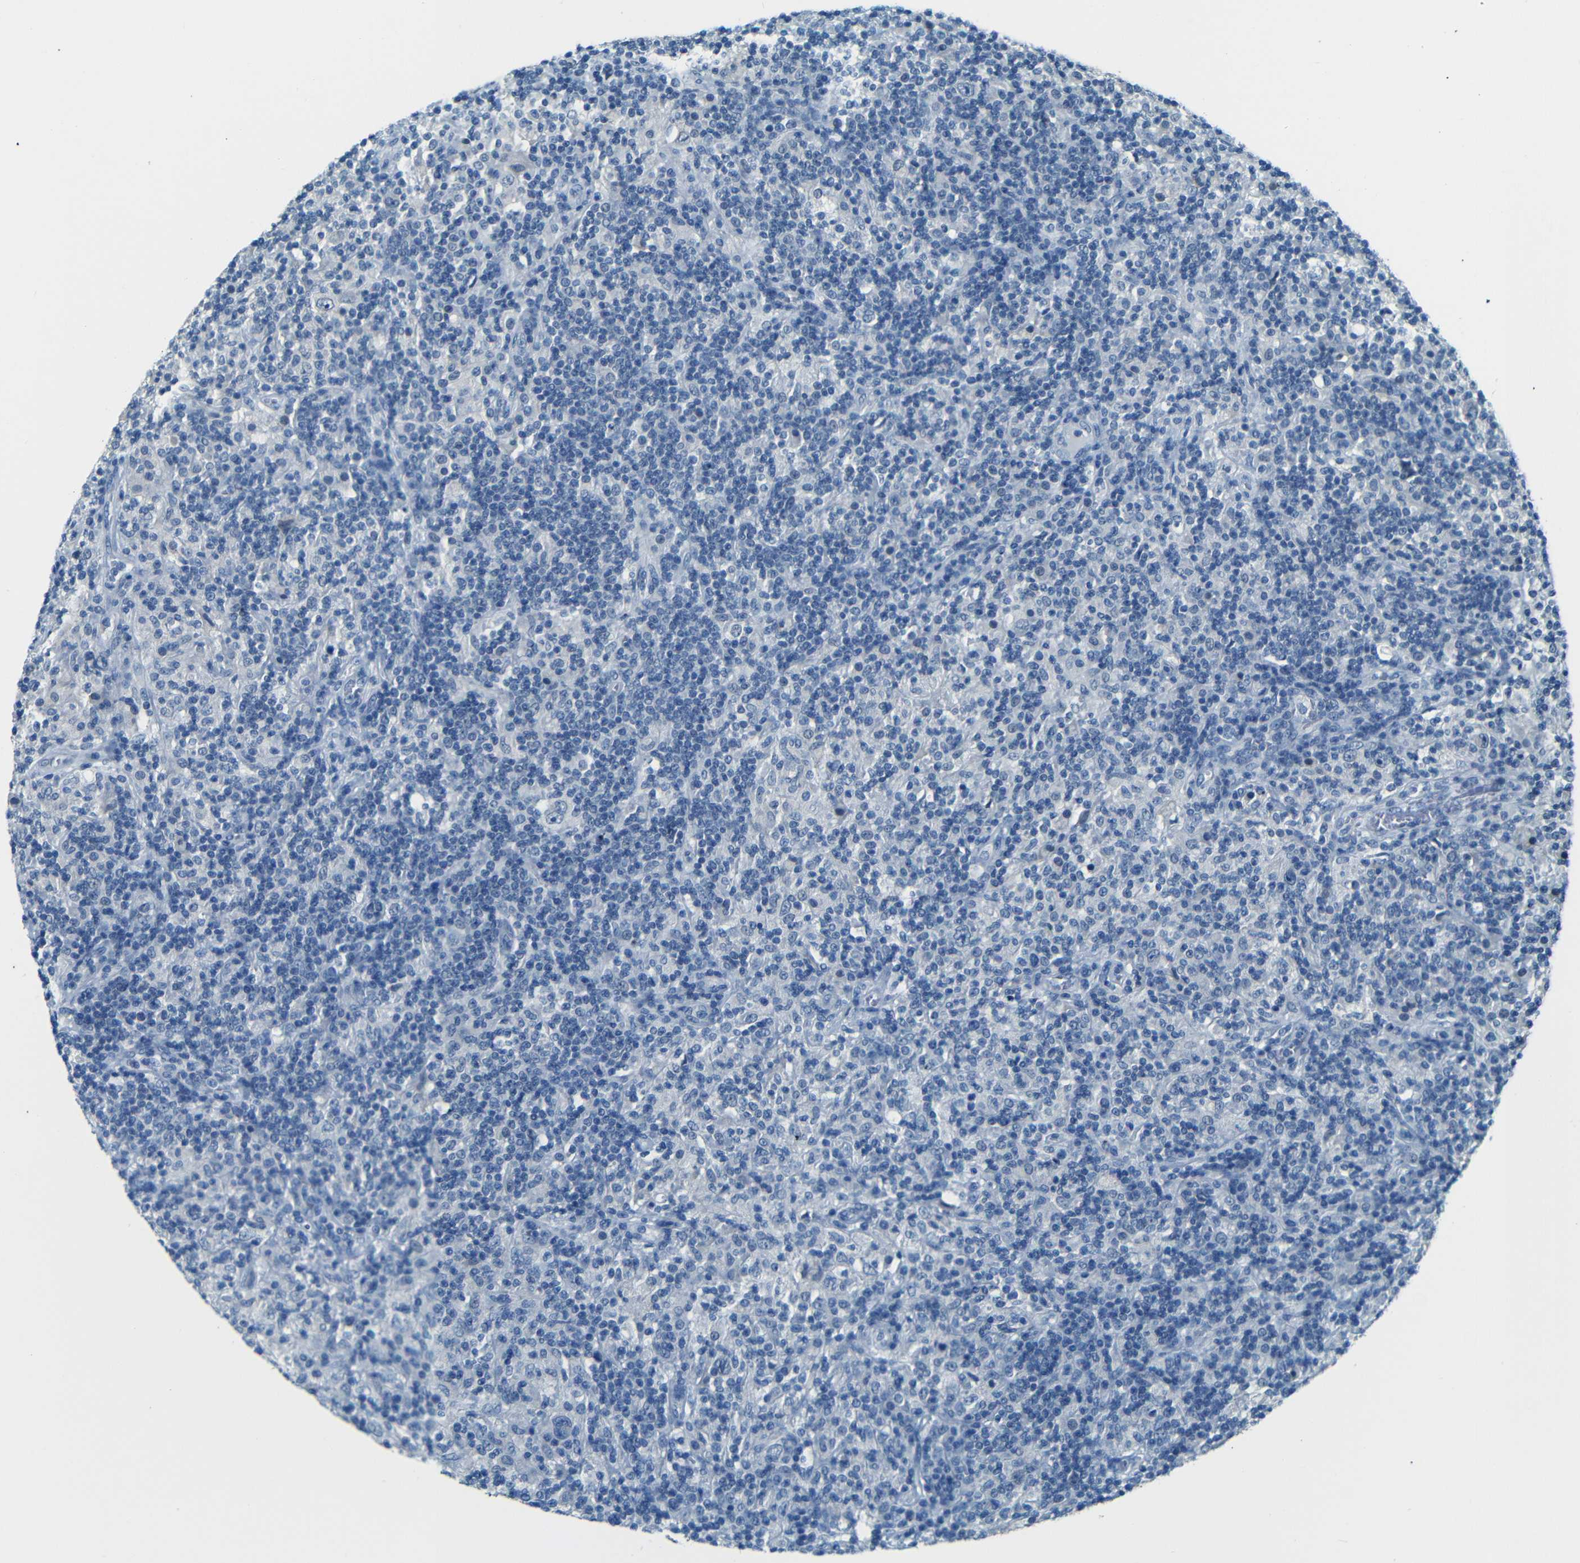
{"staining": {"intensity": "negative", "quantity": "none", "location": "none"}, "tissue": "lymphoma", "cell_type": "Tumor cells", "image_type": "cancer", "snomed": [{"axis": "morphology", "description": "Hodgkin's disease, NOS"}, {"axis": "topography", "description": "Lymph node"}], "caption": "Immunohistochemistry (IHC) micrograph of human Hodgkin's disease stained for a protein (brown), which exhibits no positivity in tumor cells.", "gene": "ZMAT1", "patient": {"sex": "male", "age": 70}}